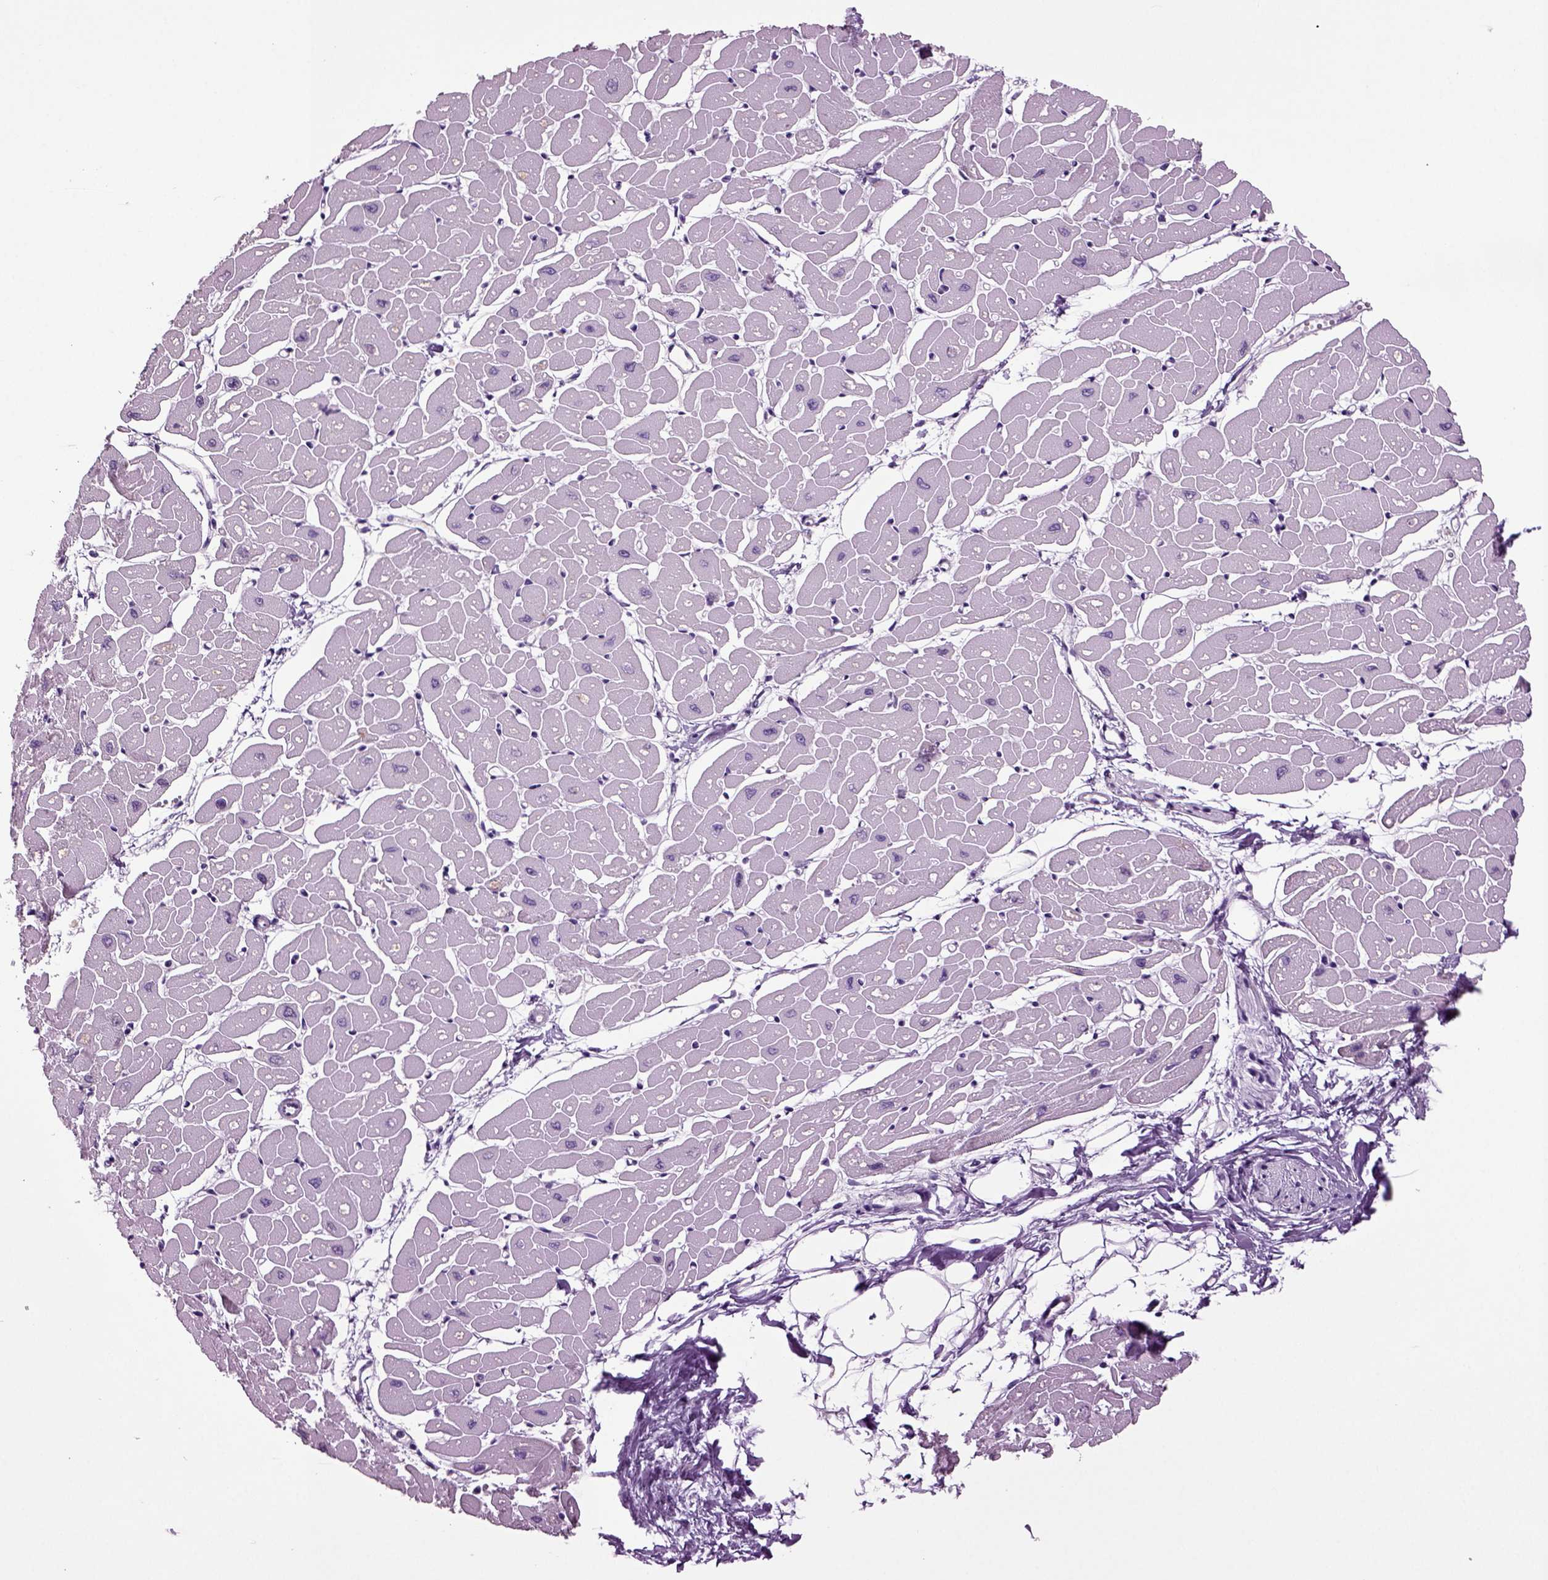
{"staining": {"intensity": "negative", "quantity": "none", "location": "none"}, "tissue": "heart muscle", "cell_type": "Cardiomyocytes", "image_type": "normal", "snomed": [{"axis": "morphology", "description": "Normal tissue, NOS"}, {"axis": "topography", "description": "Heart"}], "caption": "Heart muscle was stained to show a protein in brown. There is no significant staining in cardiomyocytes. (DAB IHC with hematoxylin counter stain).", "gene": "SLC17A6", "patient": {"sex": "male", "age": 57}}